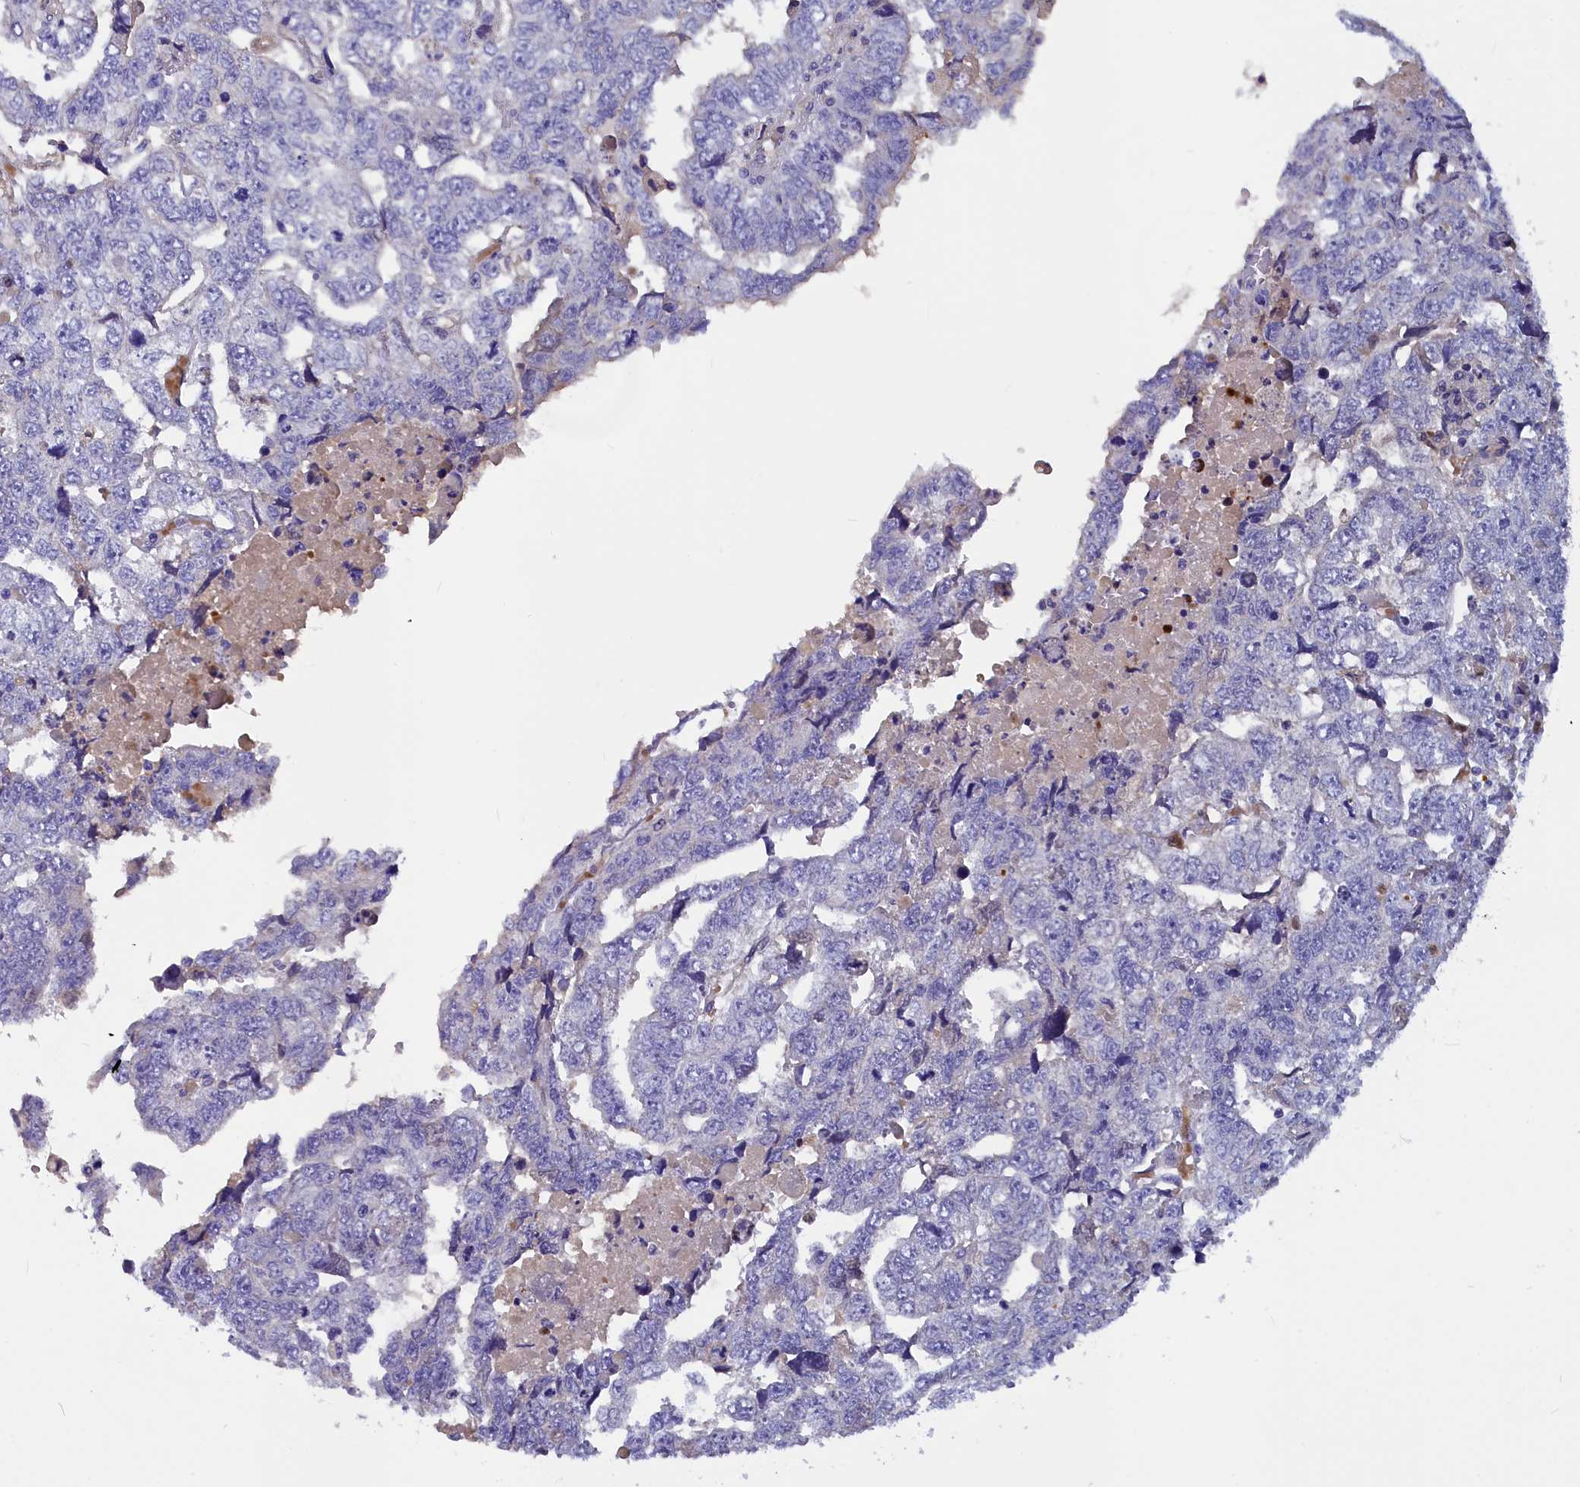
{"staining": {"intensity": "negative", "quantity": "none", "location": "none"}, "tissue": "testis cancer", "cell_type": "Tumor cells", "image_type": "cancer", "snomed": [{"axis": "morphology", "description": "Carcinoma, Embryonal, NOS"}, {"axis": "topography", "description": "Testis"}], "caption": "The photomicrograph reveals no significant positivity in tumor cells of testis cancer.", "gene": "NKPD1", "patient": {"sex": "male", "age": 36}}